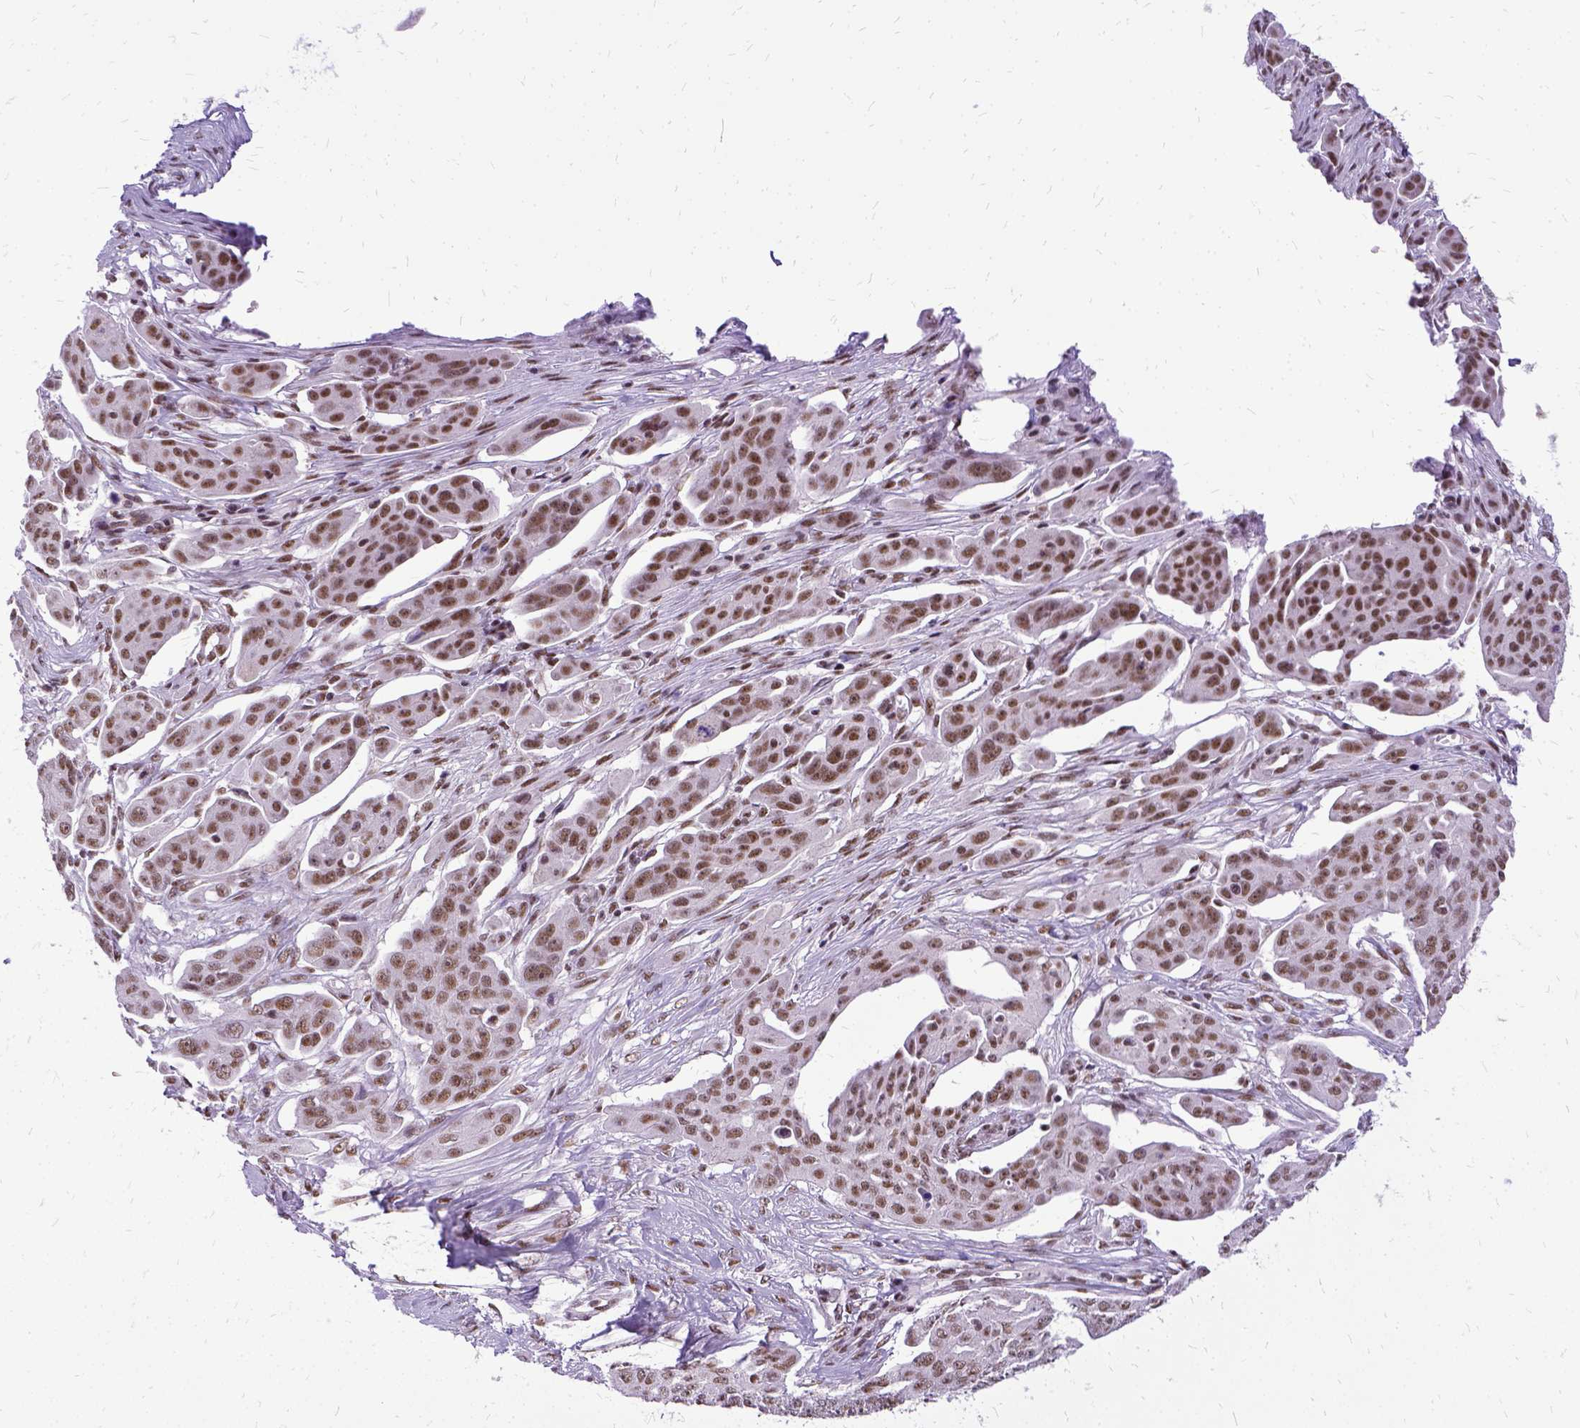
{"staining": {"intensity": "moderate", "quantity": ">75%", "location": "nuclear"}, "tissue": "ovarian cancer", "cell_type": "Tumor cells", "image_type": "cancer", "snomed": [{"axis": "morphology", "description": "Carcinoma, endometroid"}, {"axis": "topography", "description": "Ovary"}], "caption": "Protein analysis of ovarian cancer (endometroid carcinoma) tissue shows moderate nuclear staining in approximately >75% of tumor cells.", "gene": "SETD1A", "patient": {"sex": "female", "age": 70}}